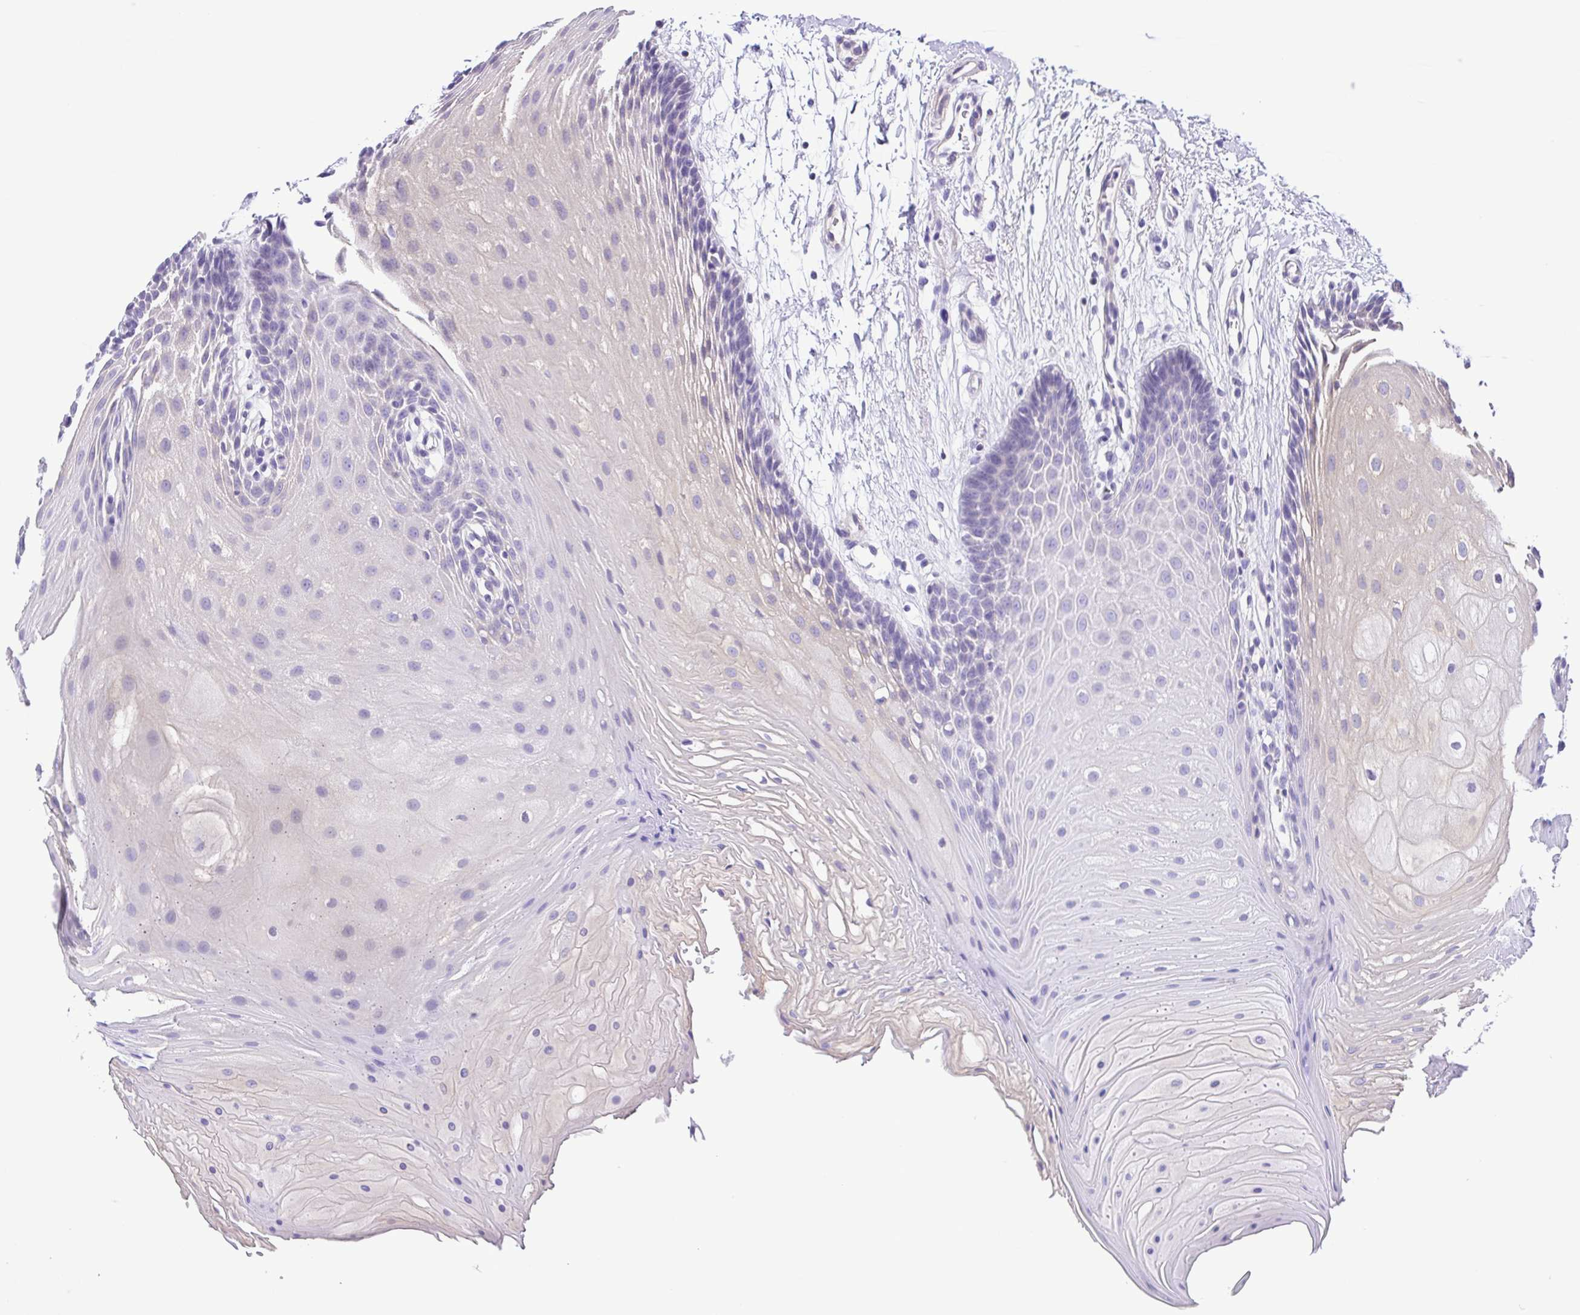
{"staining": {"intensity": "negative", "quantity": "none", "location": "none"}, "tissue": "oral mucosa", "cell_type": "Squamous epithelial cells", "image_type": "normal", "snomed": [{"axis": "morphology", "description": "Normal tissue, NOS"}, {"axis": "morphology", "description": "Squamous cell carcinoma, NOS"}, {"axis": "topography", "description": "Oral tissue"}, {"axis": "topography", "description": "Tounge, NOS"}, {"axis": "topography", "description": "Head-Neck"}], "caption": "This is an immunohistochemistry (IHC) photomicrograph of unremarkable oral mucosa. There is no expression in squamous epithelial cells.", "gene": "ISM2", "patient": {"sex": "male", "age": 62}}